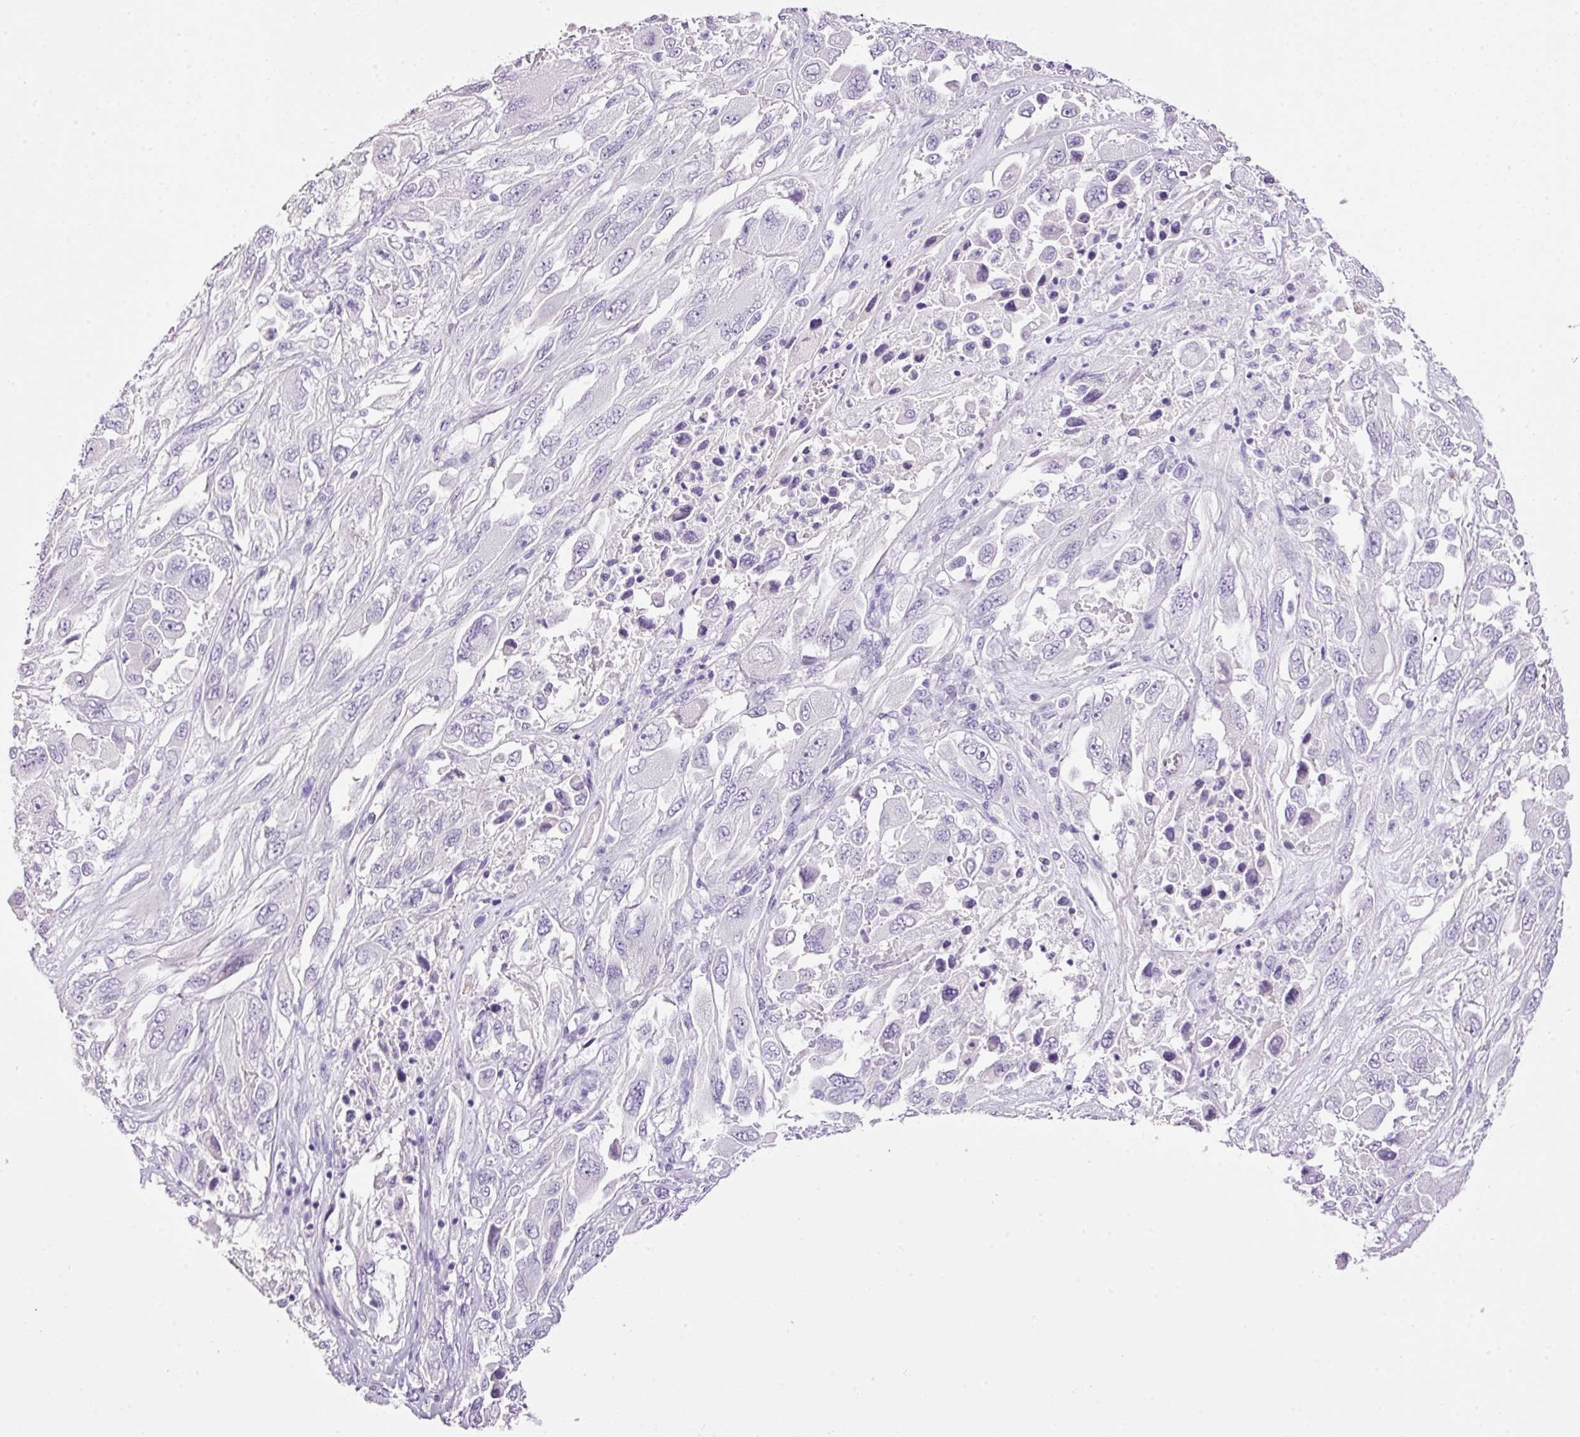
{"staining": {"intensity": "negative", "quantity": "none", "location": "none"}, "tissue": "melanoma", "cell_type": "Tumor cells", "image_type": "cancer", "snomed": [{"axis": "morphology", "description": "Malignant melanoma, NOS"}, {"axis": "topography", "description": "Skin"}], "caption": "IHC of human melanoma demonstrates no positivity in tumor cells.", "gene": "BSND", "patient": {"sex": "female", "age": 91}}